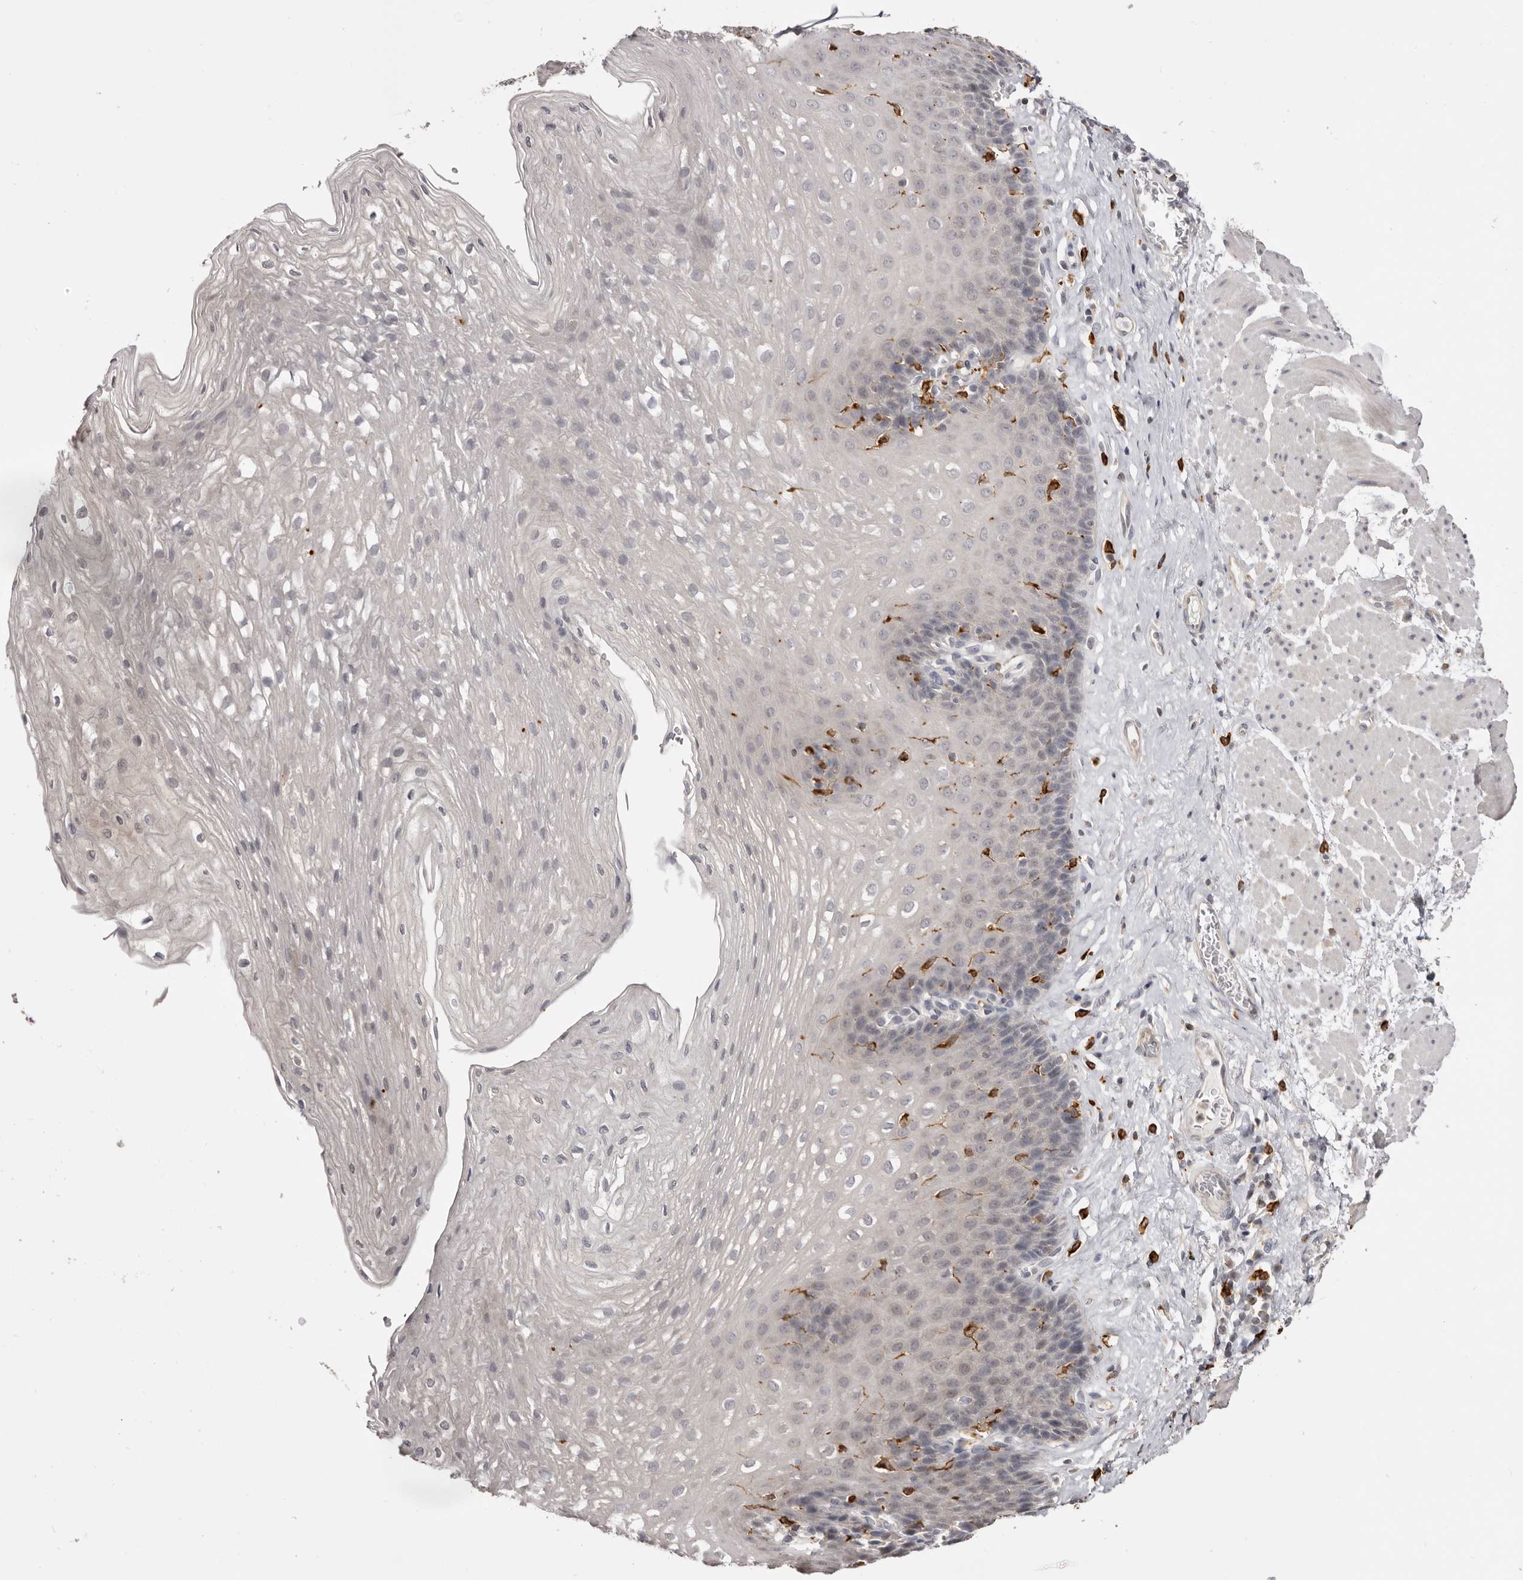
{"staining": {"intensity": "negative", "quantity": "none", "location": "none"}, "tissue": "esophagus", "cell_type": "Squamous epithelial cells", "image_type": "normal", "snomed": [{"axis": "morphology", "description": "Normal tissue, NOS"}, {"axis": "topography", "description": "Esophagus"}], "caption": "The IHC image has no significant staining in squamous epithelial cells of esophagus.", "gene": "TNNI1", "patient": {"sex": "female", "age": 66}}